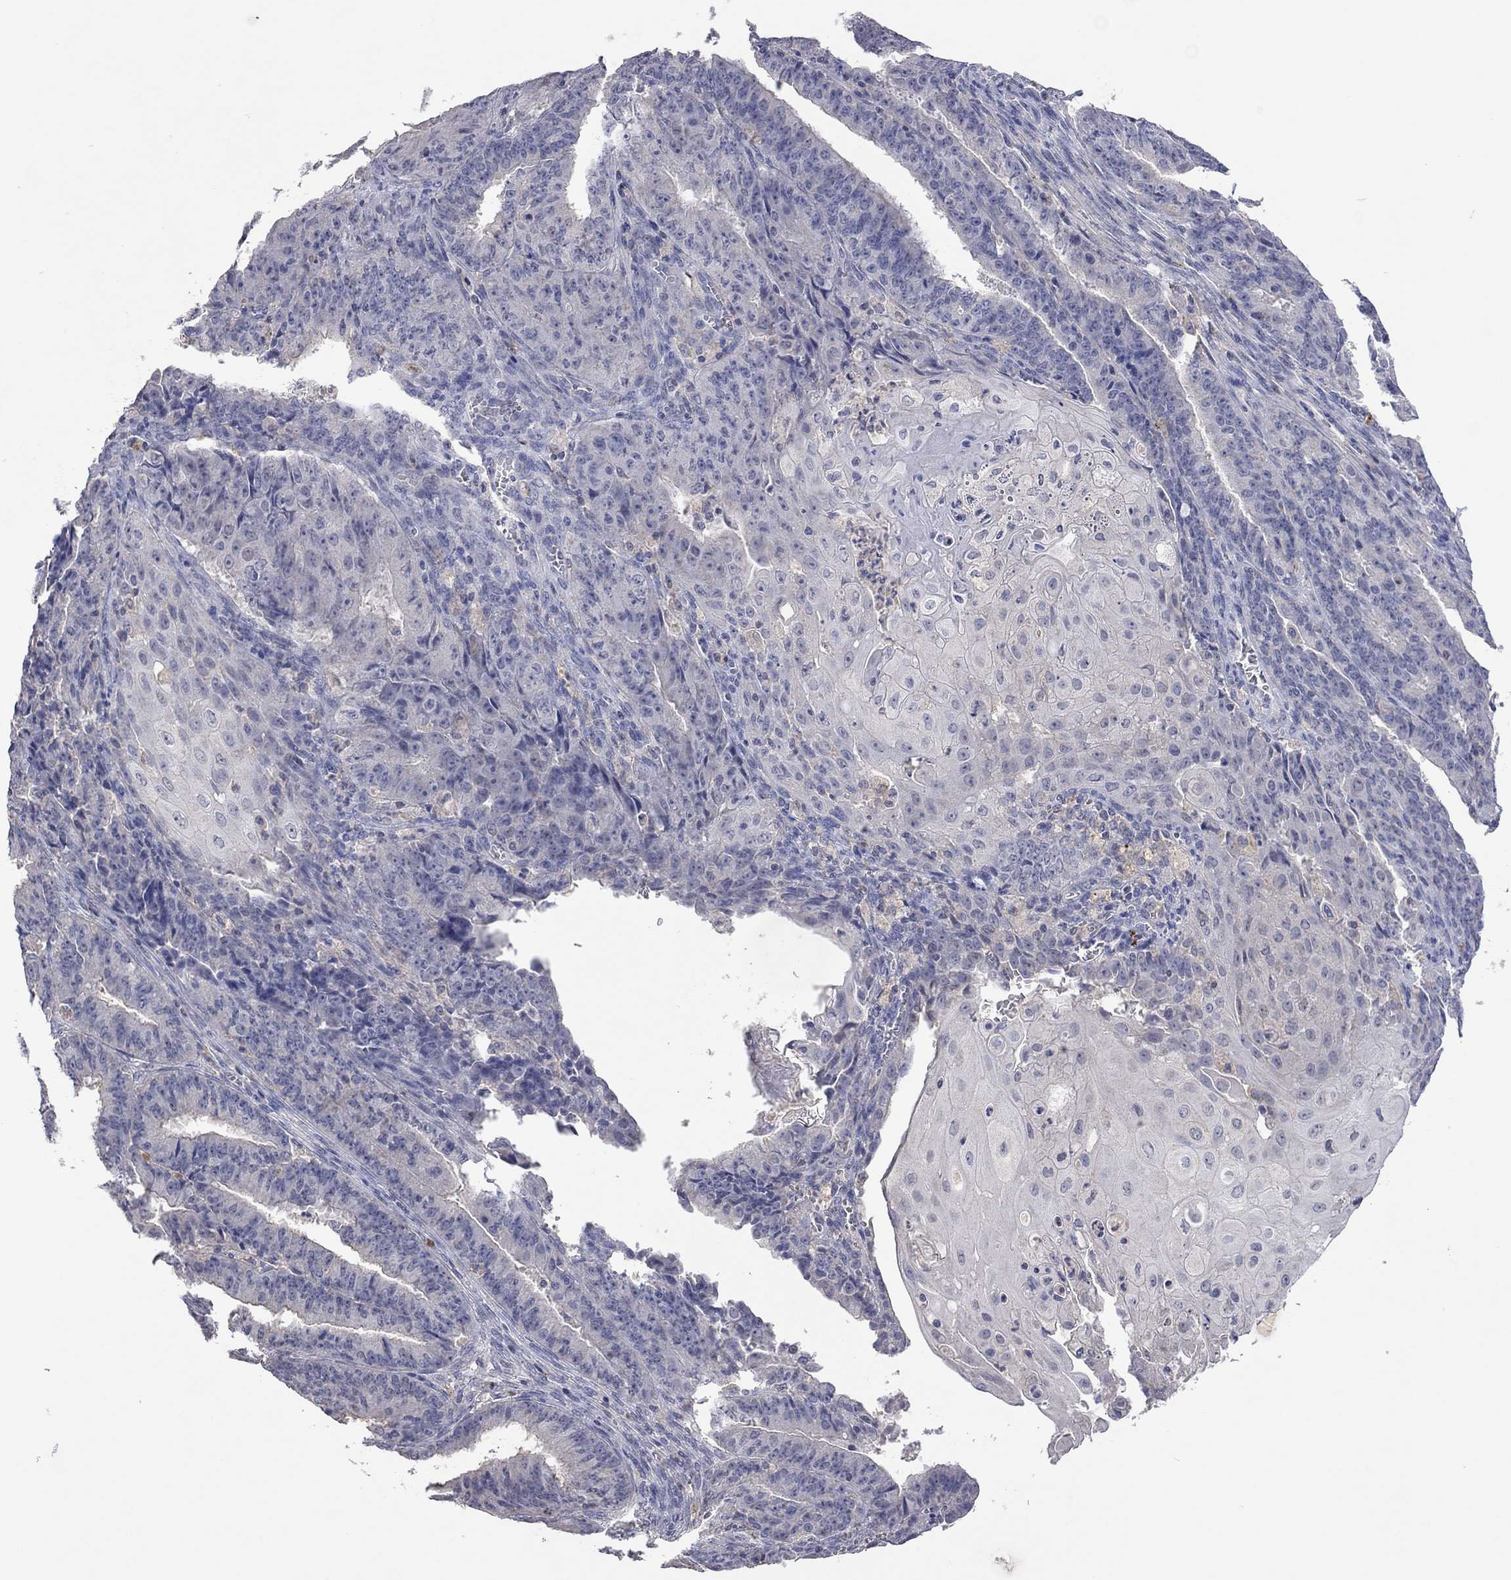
{"staining": {"intensity": "negative", "quantity": "none", "location": "none"}, "tissue": "ovarian cancer", "cell_type": "Tumor cells", "image_type": "cancer", "snomed": [{"axis": "morphology", "description": "Carcinoma, endometroid"}, {"axis": "topography", "description": "Ovary"}], "caption": "DAB (3,3'-diaminobenzidine) immunohistochemical staining of ovarian cancer displays no significant positivity in tumor cells.", "gene": "MMP13", "patient": {"sex": "female", "age": 42}}